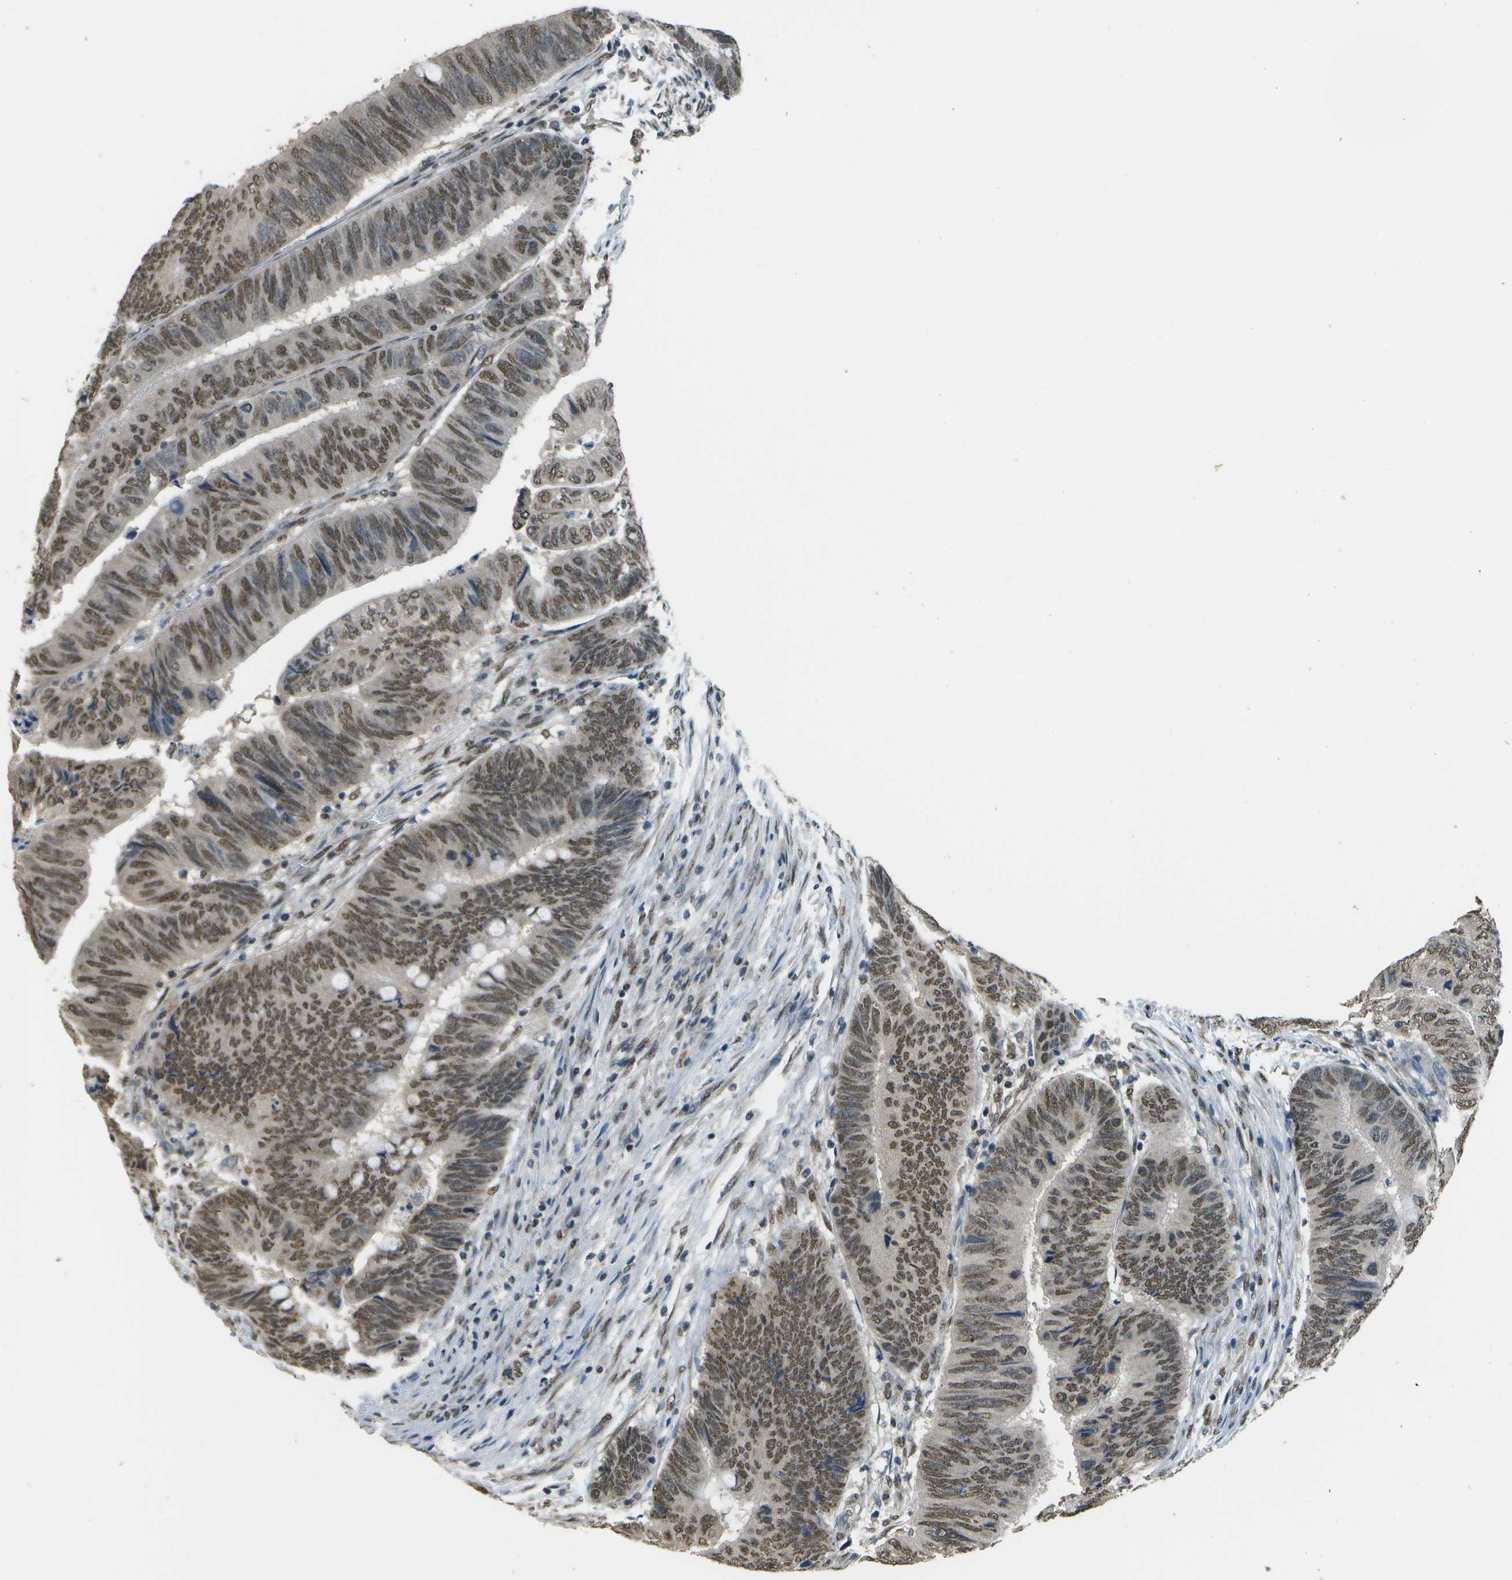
{"staining": {"intensity": "moderate", "quantity": ">75%", "location": "nuclear"}, "tissue": "colorectal cancer", "cell_type": "Tumor cells", "image_type": "cancer", "snomed": [{"axis": "morphology", "description": "Normal tissue, NOS"}, {"axis": "morphology", "description": "Adenocarcinoma, NOS"}, {"axis": "topography", "description": "Rectum"}, {"axis": "topography", "description": "Peripheral nerve tissue"}], "caption": "Moderate nuclear expression for a protein is seen in about >75% of tumor cells of adenocarcinoma (colorectal) using immunohistochemistry.", "gene": "ABL2", "patient": {"sex": "male", "age": 92}}